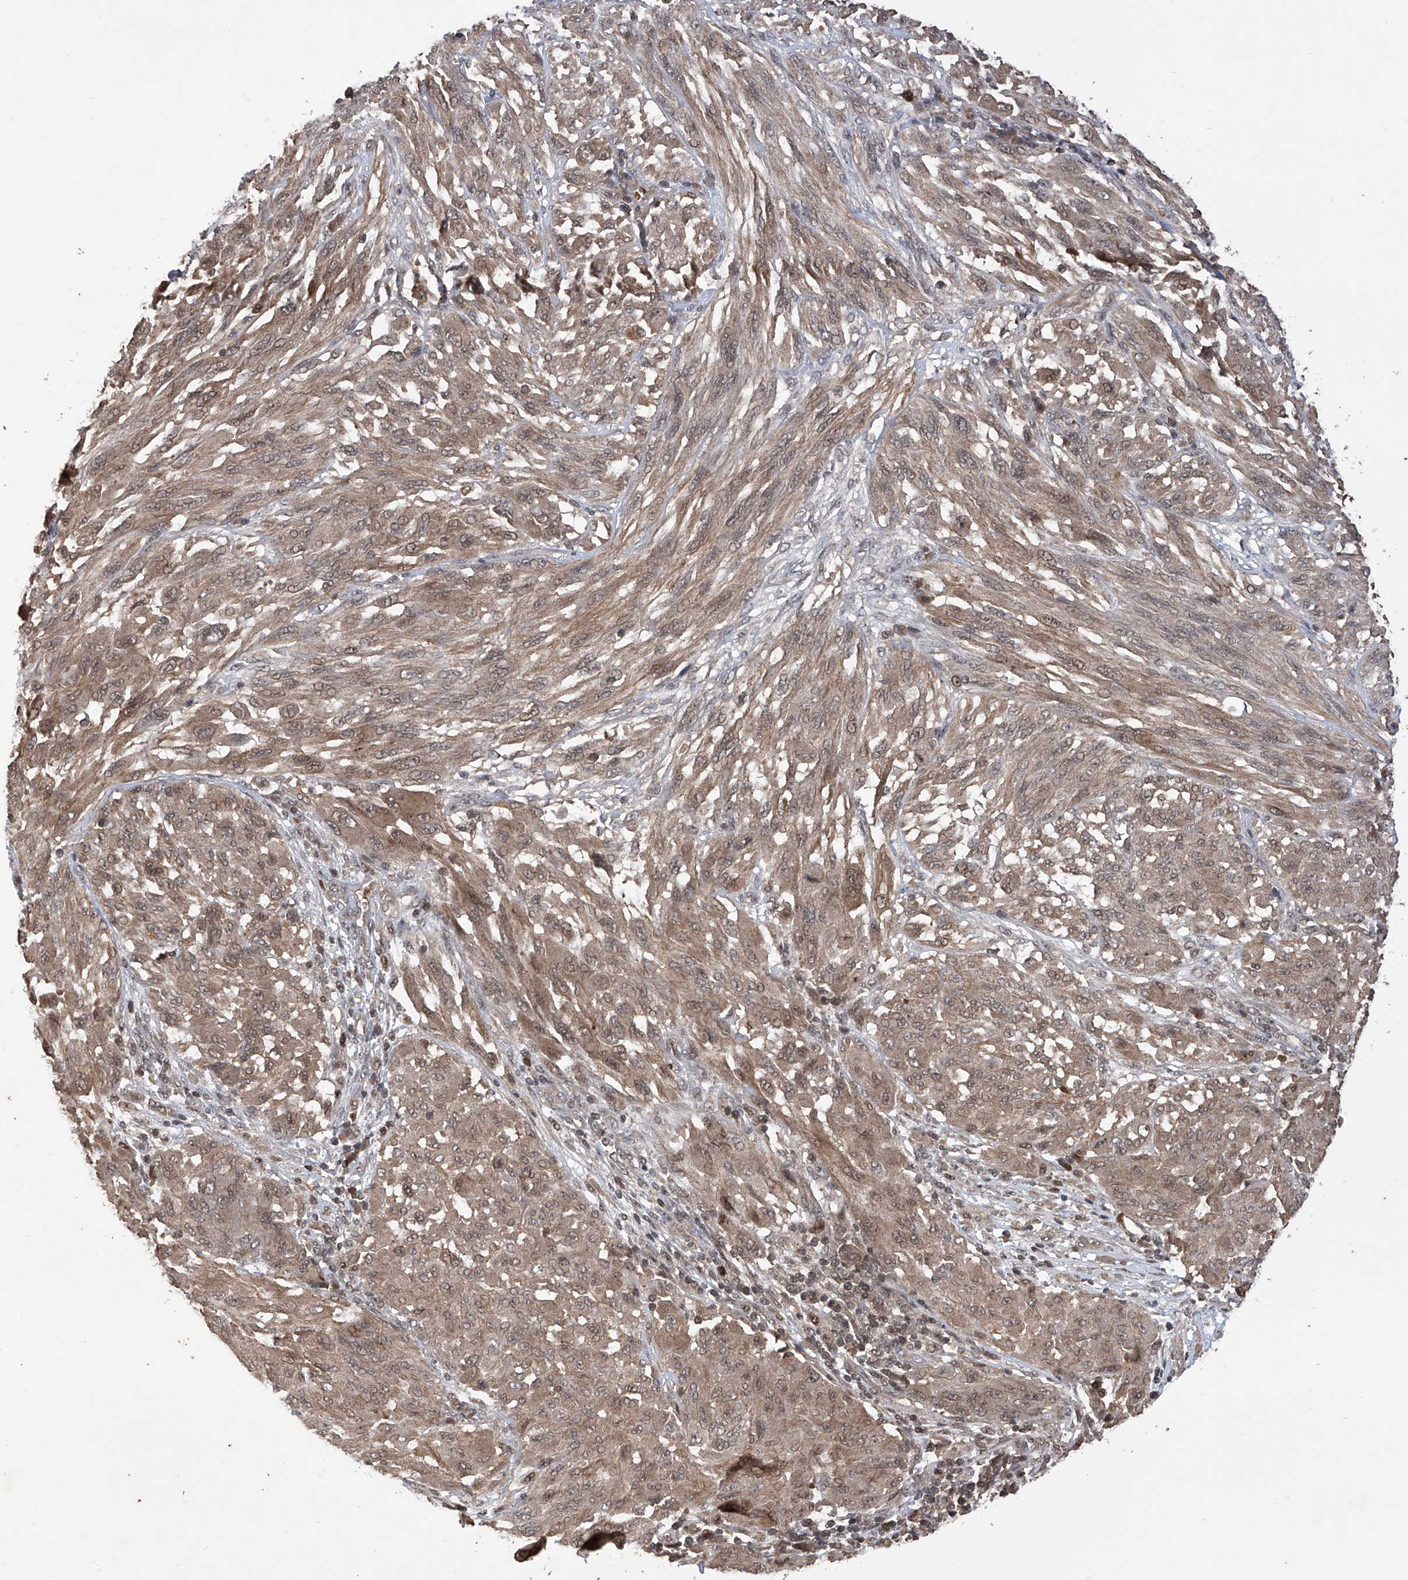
{"staining": {"intensity": "weak", "quantity": ">75%", "location": "cytoplasmic/membranous,nuclear"}, "tissue": "melanoma", "cell_type": "Tumor cells", "image_type": "cancer", "snomed": [{"axis": "morphology", "description": "Malignant melanoma, NOS"}, {"axis": "topography", "description": "Skin"}], "caption": "The micrograph demonstrates immunohistochemical staining of melanoma. There is weak cytoplasmic/membranous and nuclear expression is identified in approximately >75% of tumor cells.", "gene": "LYSMD4", "patient": {"sex": "female", "age": 91}}